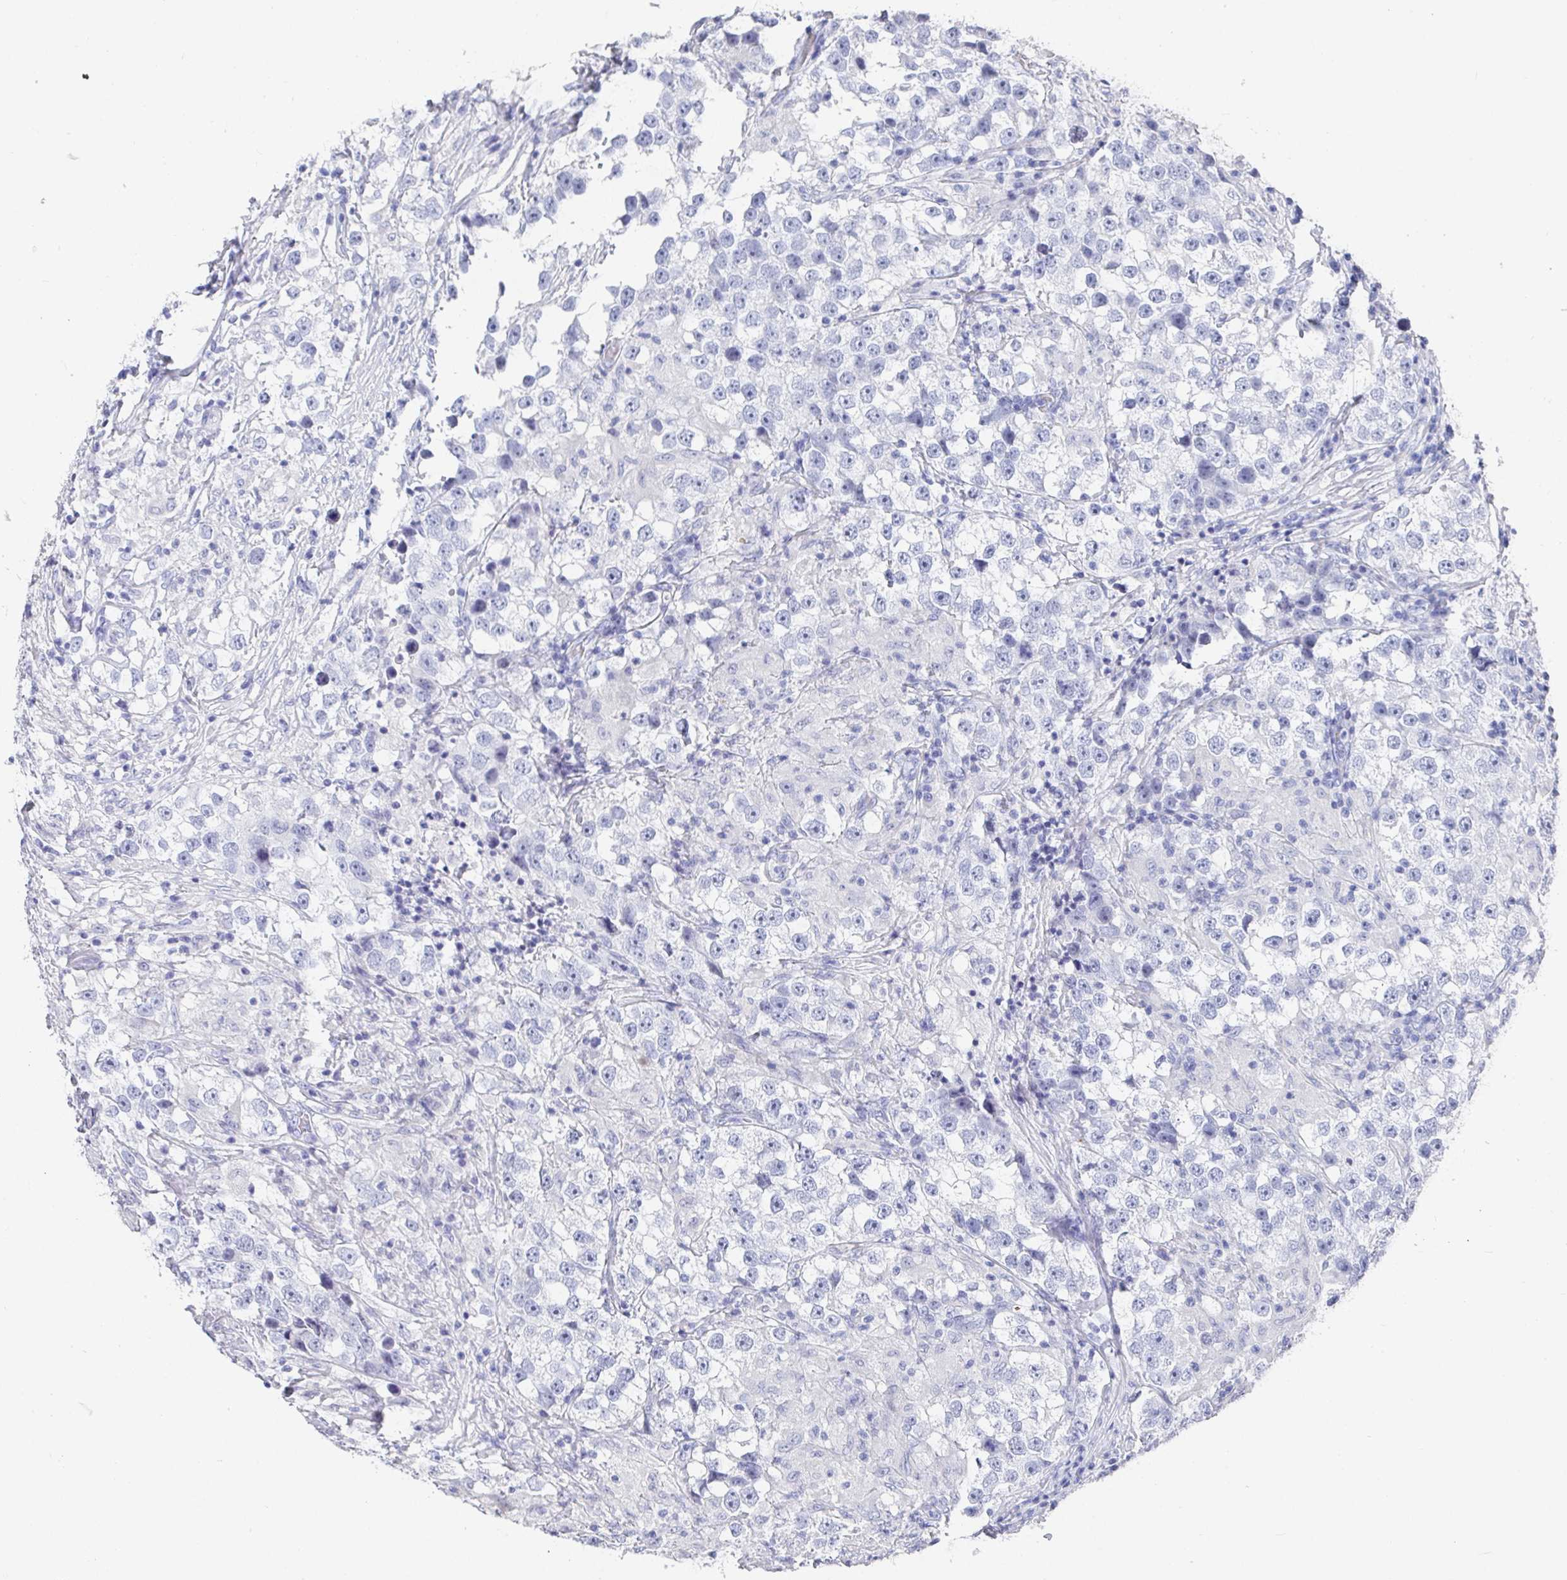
{"staining": {"intensity": "negative", "quantity": "none", "location": "none"}, "tissue": "testis cancer", "cell_type": "Tumor cells", "image_type": "cancer", "snomed": [{"axis": "morphology", "description": "Seminoma, NOS"}, {"axis": "topography", "description": "Testis"}], "caption": "There is no significant expression in tumor cells of testis cancer. (Stains: DAB immunohistochemistry (IHC) with hematoxylin counter stain, Microscopy: brightfield microscopy at high magnification).", "gene": "GRIA1", "patient": {"sex": "male", "age": 46}}